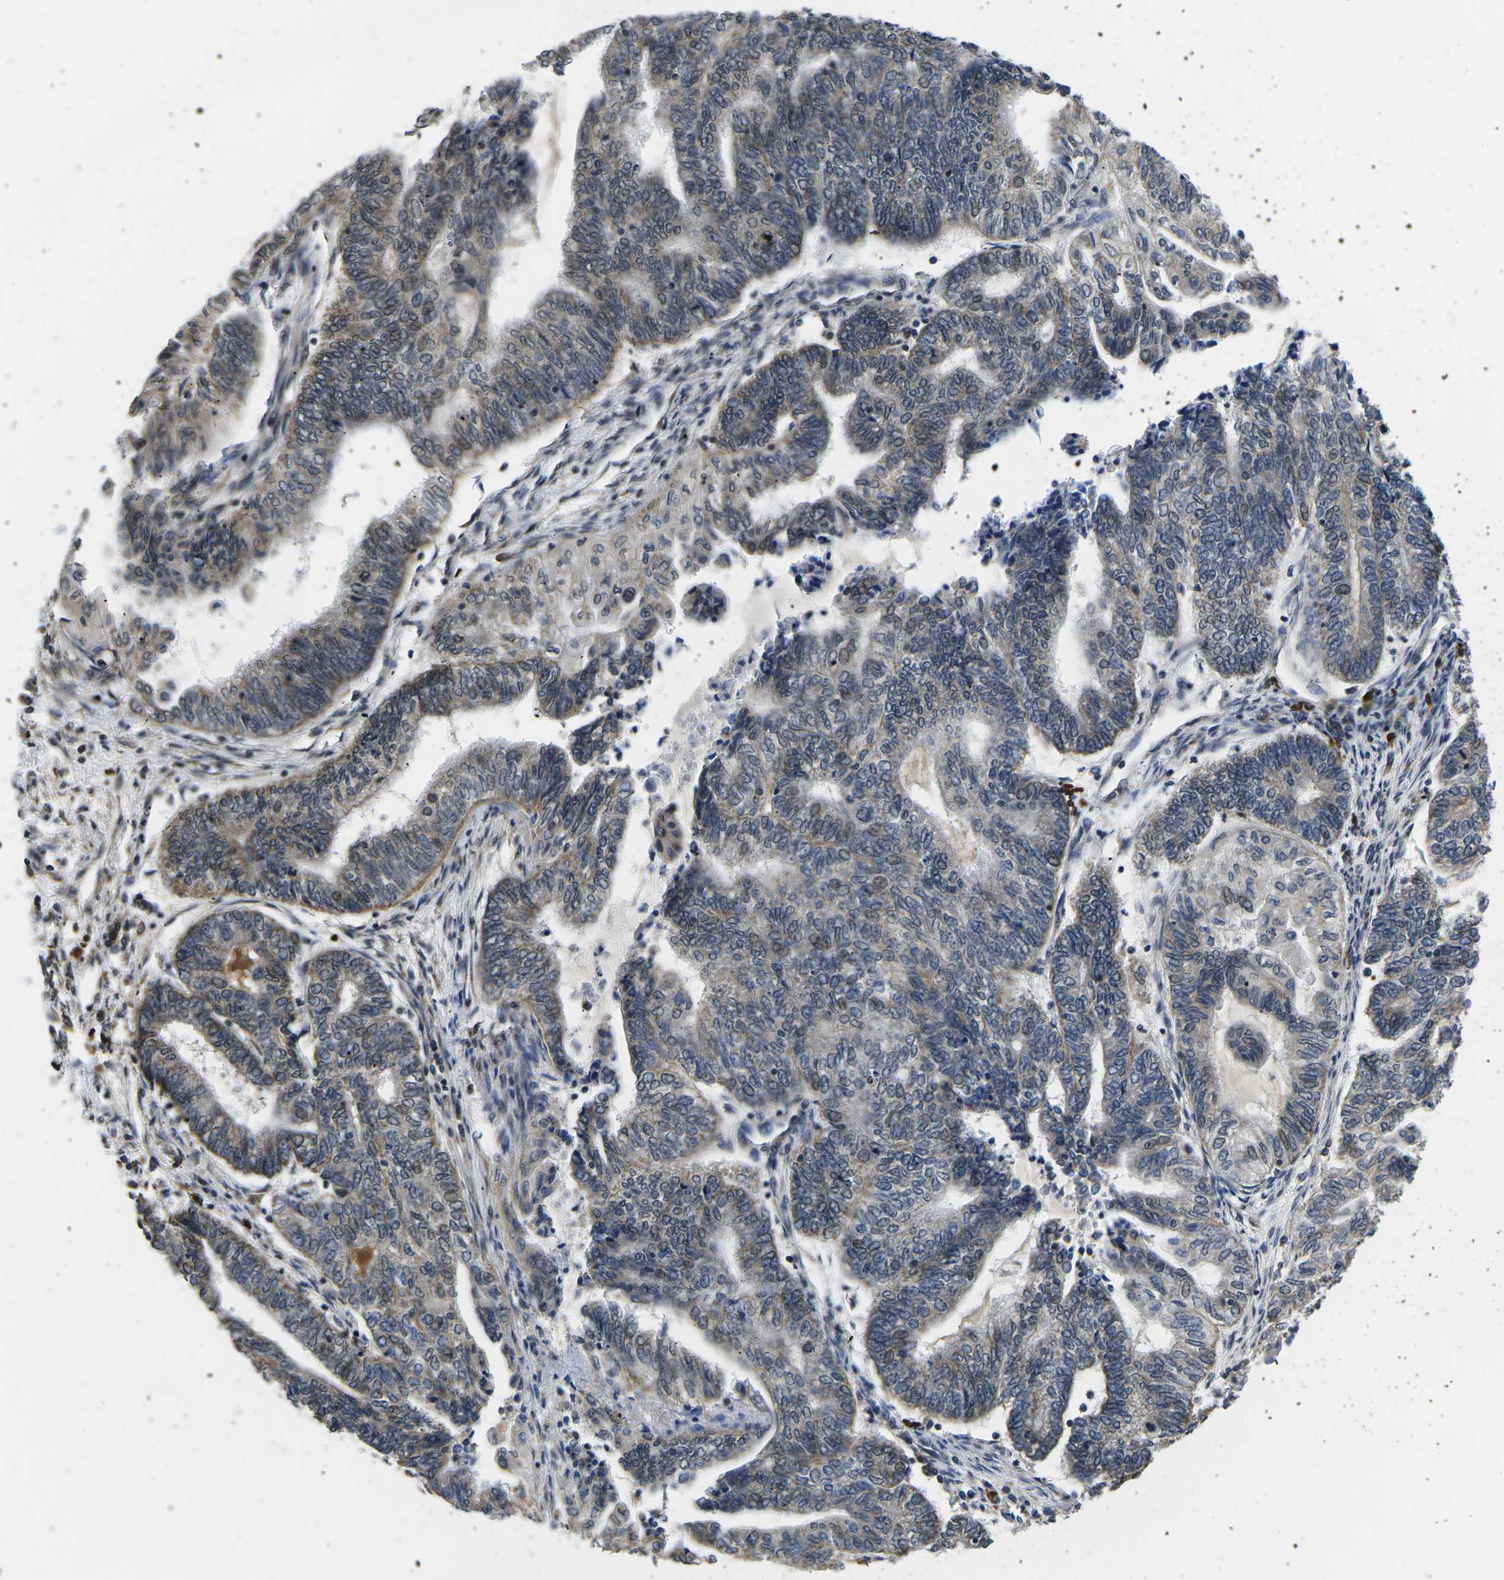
{"staining": {"intensity": "weak", "quantity": "25%-75%", "location": "cytoplasmic/membranous,nuclear"}, "tissue": "endometrial cancer", "cell_type": "Tumor cells", "image_type": "cancer", "snomed": [{"axis": "morphology", "description": "Adenocarcinoma, NOS"}, {"axis": "topography", "description": "Uterus"}, {"axis": "topography", "description": "Endometrium"}], "caption": "Immunohistochemistry (IHC) staining of endometrial cancer, which exhibits low levels of weak cytoplasmic/membranous and nuclear staining in about 25%-75% of tumor cells indicating weak cytoplasmic/membranous and nuclear protein staining. The staining was performed using DAB (3,3'-diaminobenzidine) (brown) for protein detection and nuclei were counterstained in hematoxylin (blue).", "gene": "CCNE1", "patient": {"sex": "female", "age": 70}}